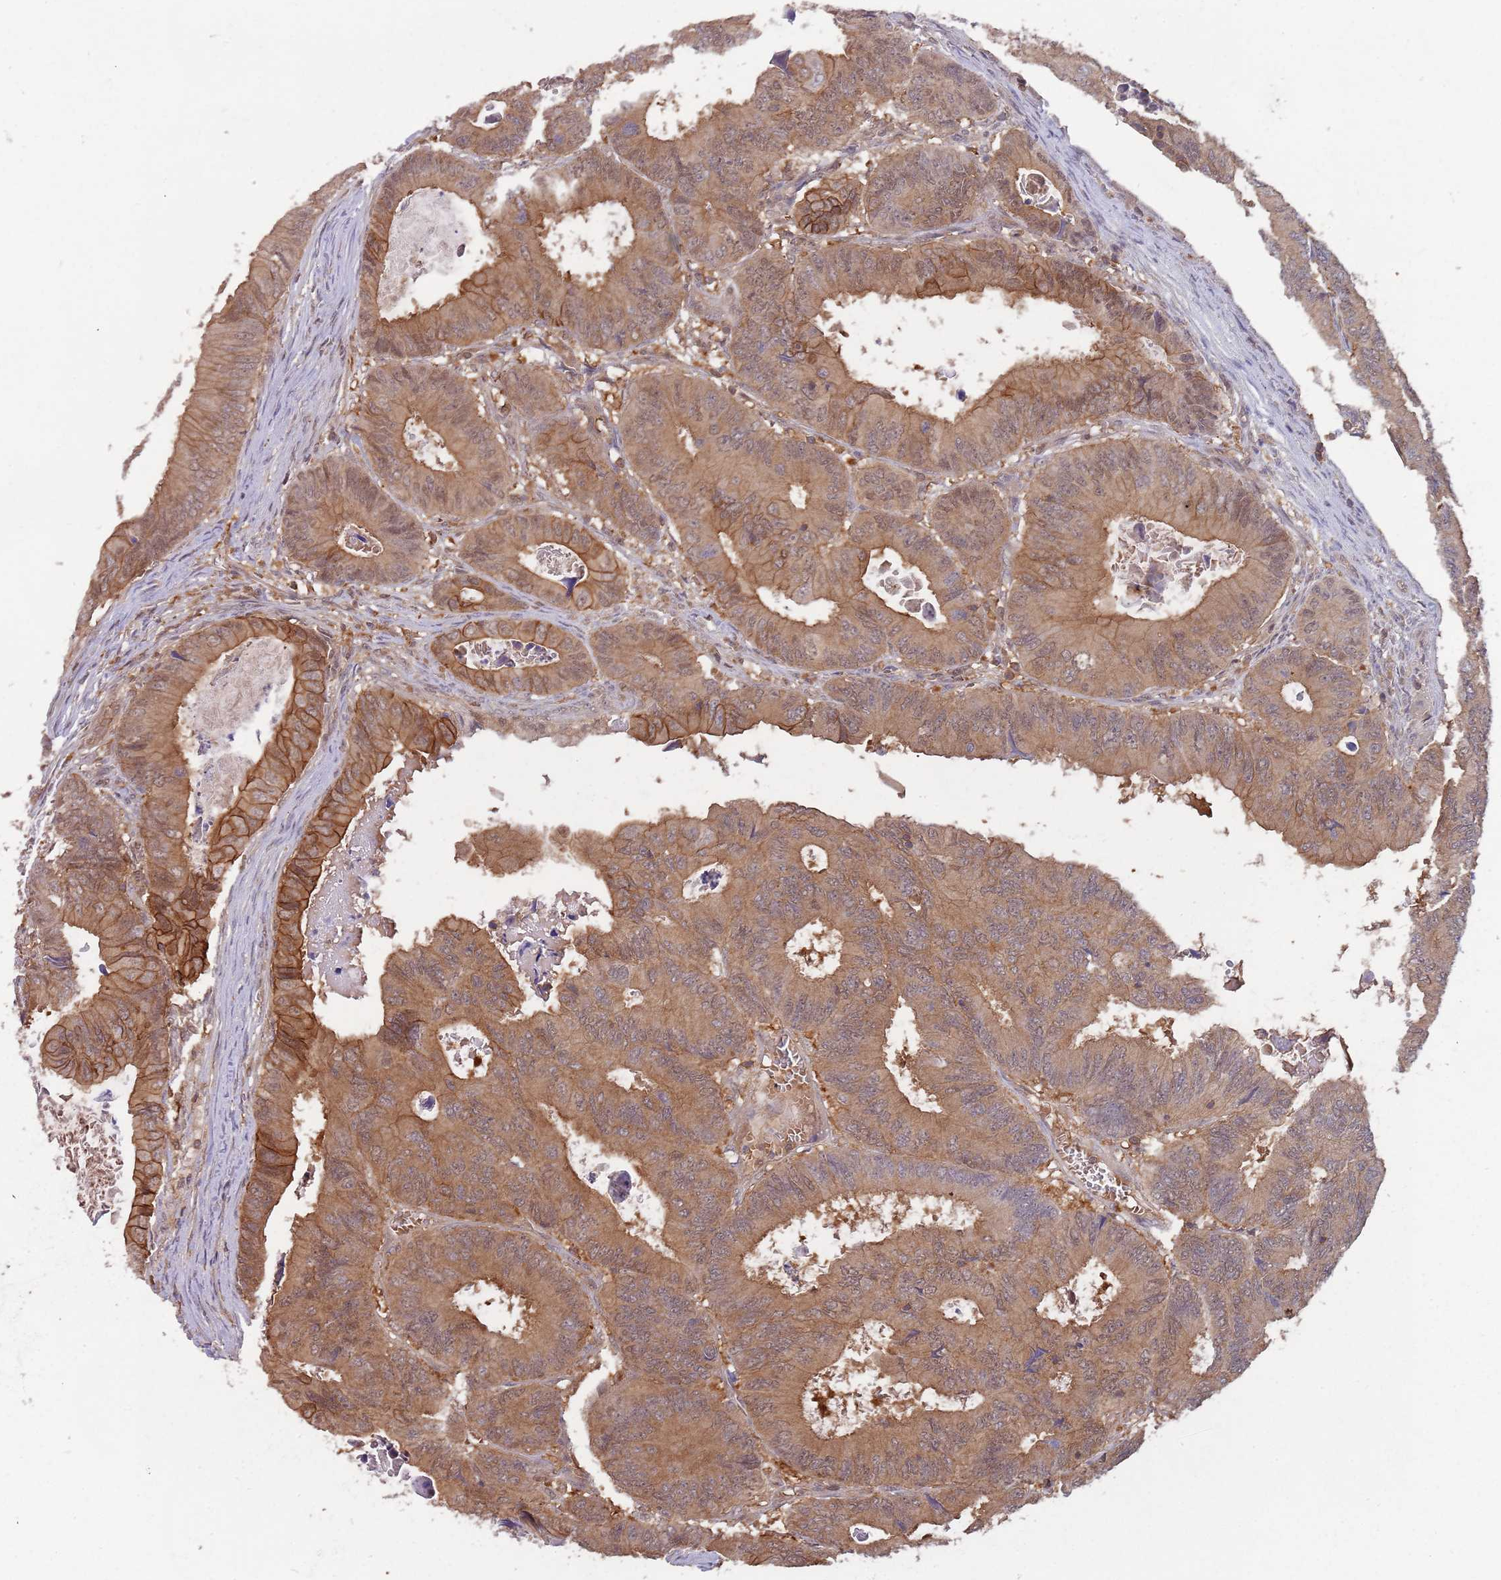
{"staining": {"intensity": "moderate", "quantity": ">75%", "location": "cytoplasmic/membranous"}, "tissue": "colorectal cancer", "cell_type": "Tumor cells", "image_type": "cancer", "snomed": [{"axis": "morphology", "description": "Adenocarcinoma, NOS"}, {"axis": "topography", "description": "Colon"}], "caption": "Immunohistochemistry (IHC) histopathology image of neoplastic tissue: human adenocarcinoma (colorectal) stained using immunohistochemistry shows medium levels of moderate protein expression localized specifically in the cytoplasmic/membranous of tumor cells, appearing as a cytoplasmic/membranous brown color.", "gene": "GSDMD", "patient": {"sex": "male", "age": 85}}